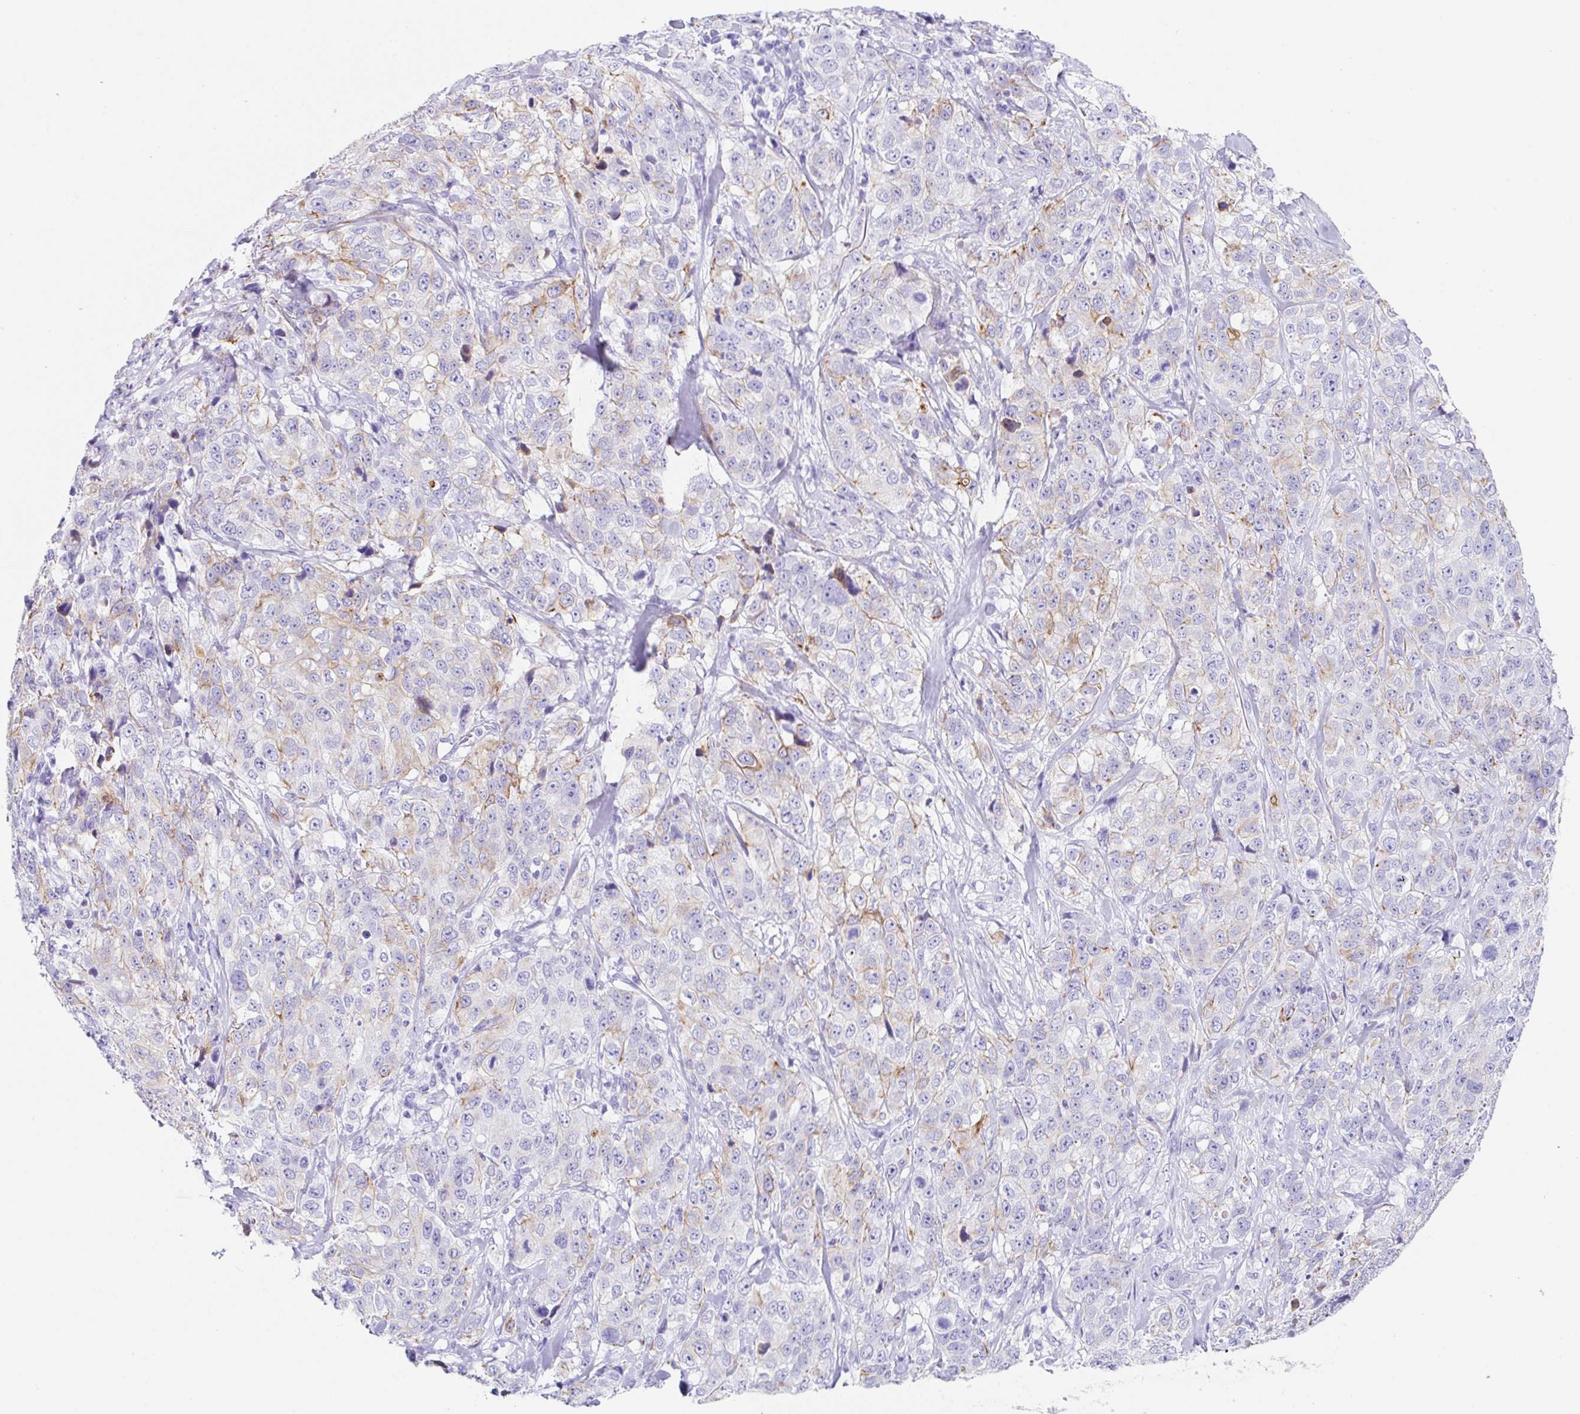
{"staining": {"intensity": "weak", "quantity": "25%-75%", "location": "cytoplasmic/membranous"}, "tissue": "stomach cancer", "cell_type": "Tumor cells", "image_type": "cancer", "snomed": [{"axis": "morphology", "description": "Adenocarcinoma, NOS"}, {"axis": "topography", "description": "Stomach"}], "caption": "A micrograph of adenocarcinoma (stomach) stained for a protein reveals weak cytoplasmic/membranous brown staining in tumor cells.", "gene": "CLDND2", "patient": {"sex": "male", "age": 48}}